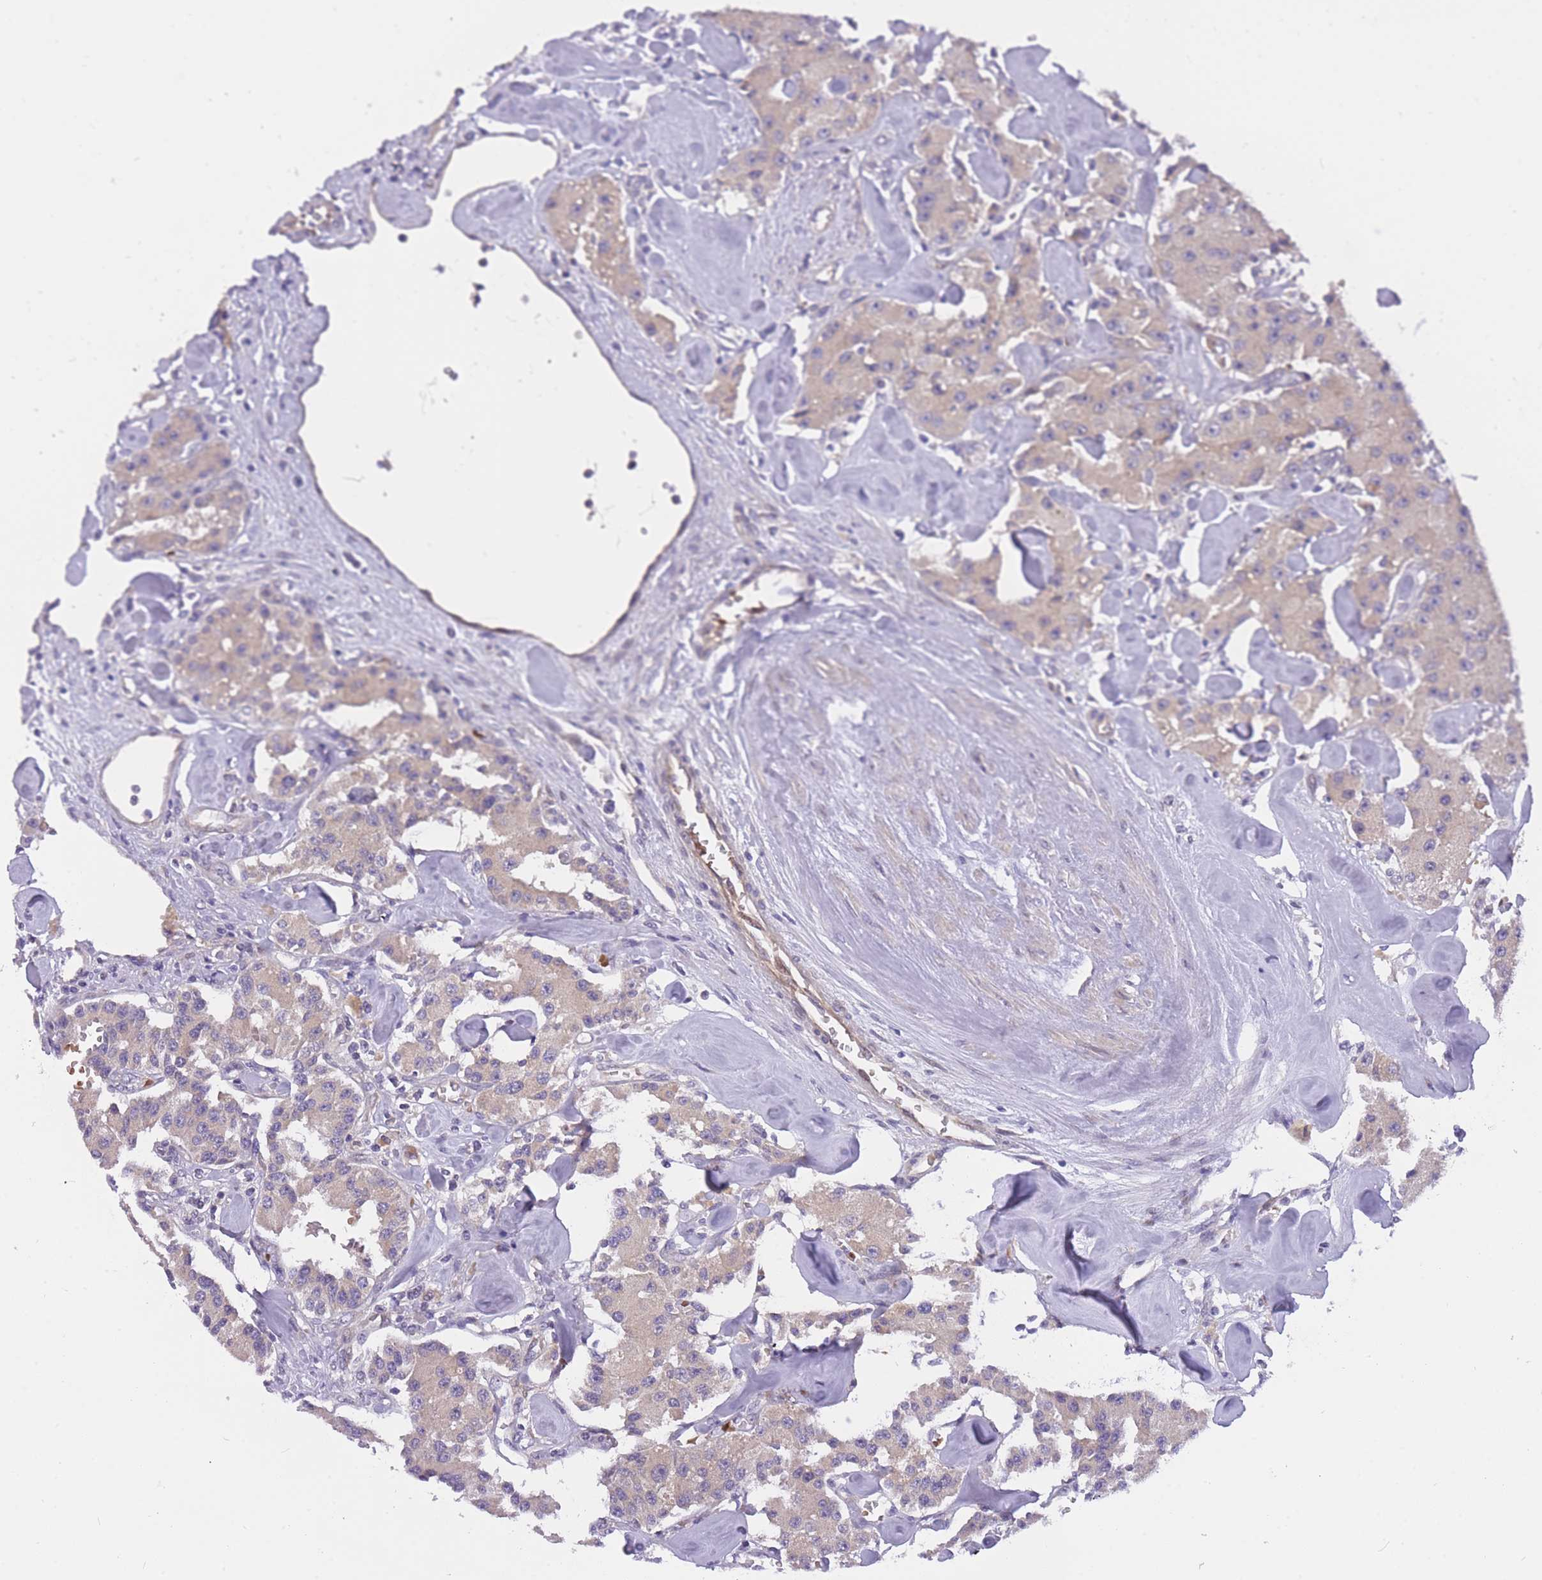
{"staining": {"intensity": "weak", "quantity": ">75%", "location": "cytoplasmic/membranous"}, "tissue": "carcinoid", "cell_type": "Tumor cells", "image_type": "cancer", "snomed": [{"axis": "morphology", "description": "Carcinoid, malignant, NOS"}, {"axis": "topography", "description": "Pancreas"}], "caption": "This micrograph displays immunohistochemistry (IHC) staining of human carcinoid (malignant), with low weak cytoplasmic/membranous expression in approximately >75% of tumor cells.", "gene": "CRYGN", "patient": {"sex": "male", "age": 41}}